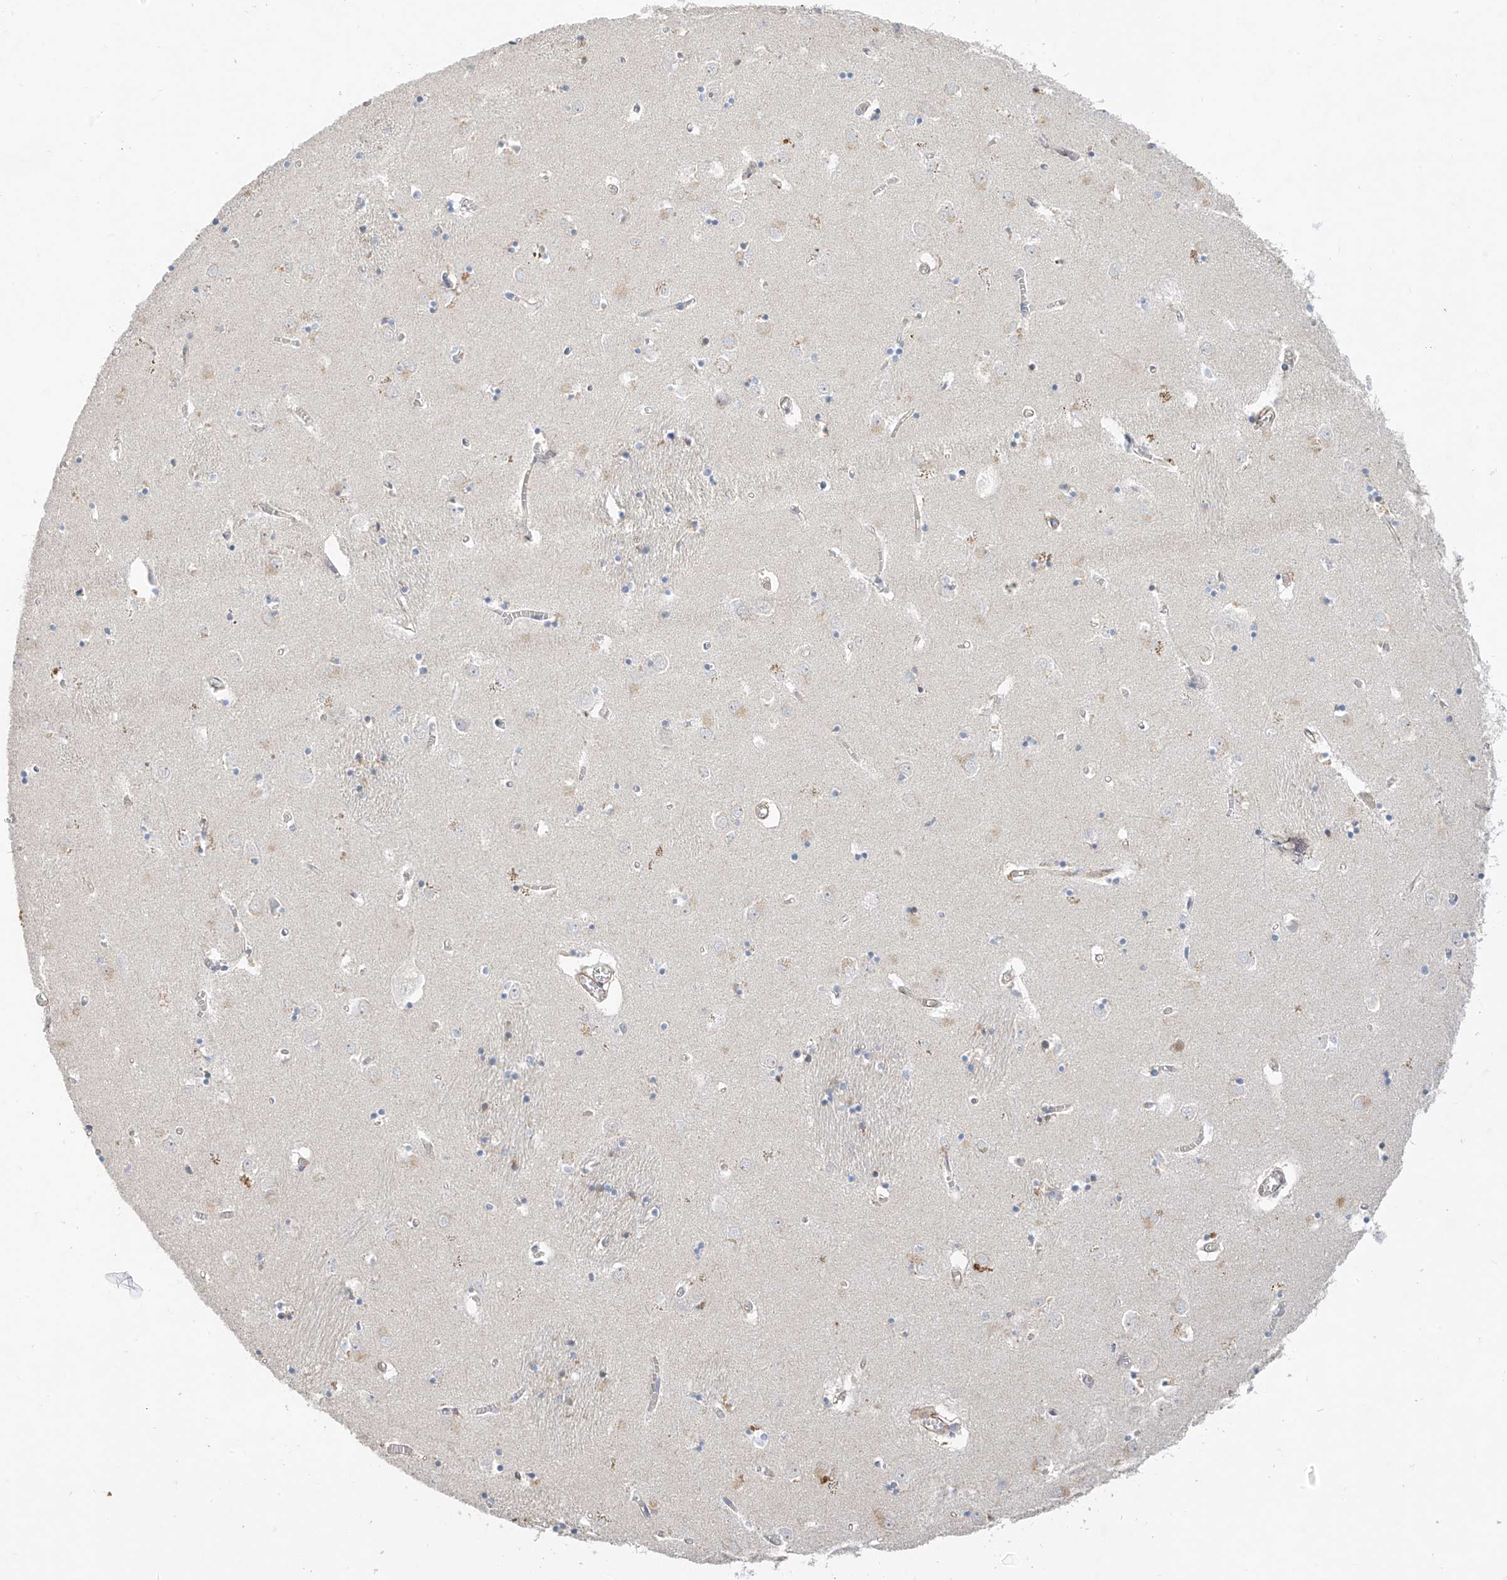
{"staining": {"intensity": "negative", "quantity": "none", "location": "none"}, "tissue": "caudate", "cell_type": "Glial cells", "image_type": "normal", "snomed": [{"axis": "morphology", "description": "Normal tissue, NOS"}, {"axis": "topography", "description": "Lateral ventricle wall"}], "caption": "A photomicrograph of caudate stained for a protein demonstrates no brown staining in glial cells. (Stains: DAB IHC with hematoxylin counter stain, Microscopy: brightfield microscopy at high magnification).", "gene": "C2orf42", "patient": {"sex": "male", "age": 70}}